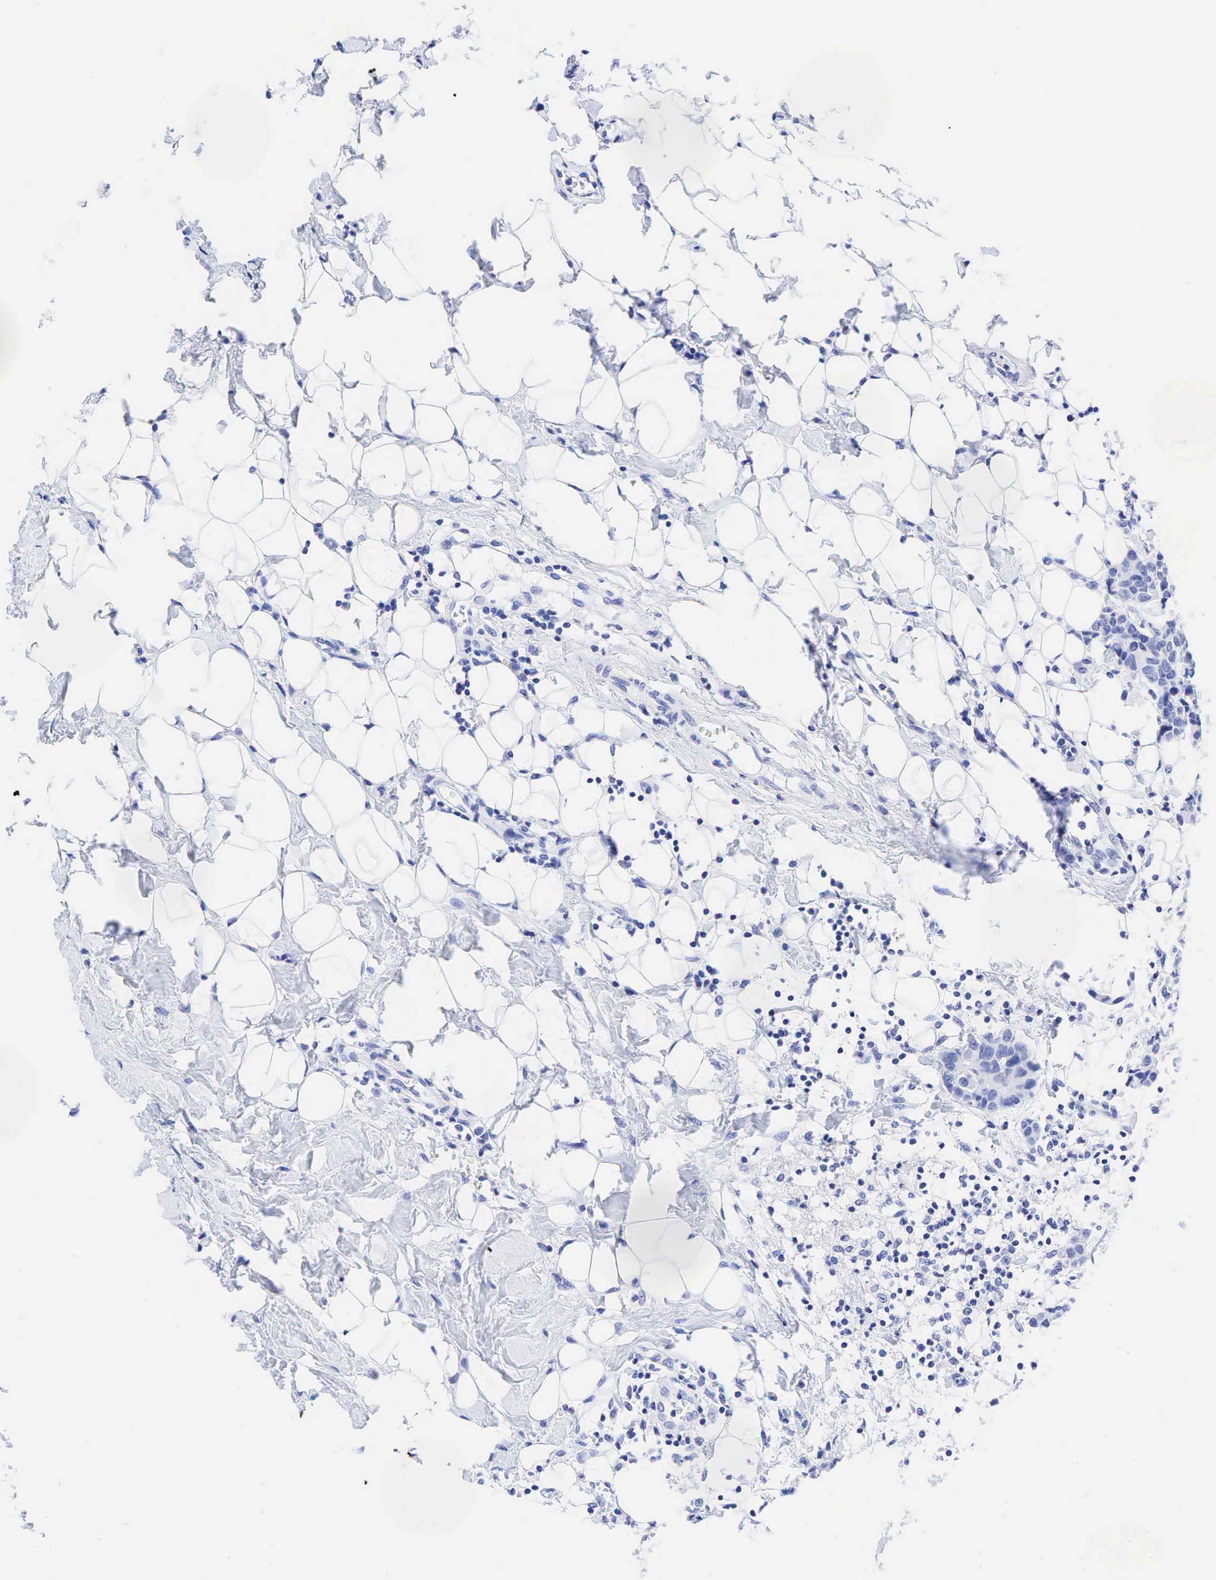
{"staining": {"intensity": "negative", "quantity": "none", "location": "none"}, "tissue": "breast cancer", "cell_type": "Tumor cells", "image_type": "cancer", "snomed": [{"axis": "morphology", "description": "Duct carcinoma"}, {"axis": "topography", "description": "Breast"}], "caption": "Immunohistochemistry (IHC) image of neoplastic tissue: breast infiltrating ductal carcinoma stained with DAB (3,3'-diaminobenzidine) shows no significant protein staining in tumor cells.", "gene": "CHGA", "patient": {"sex": "female", "age": 39}}